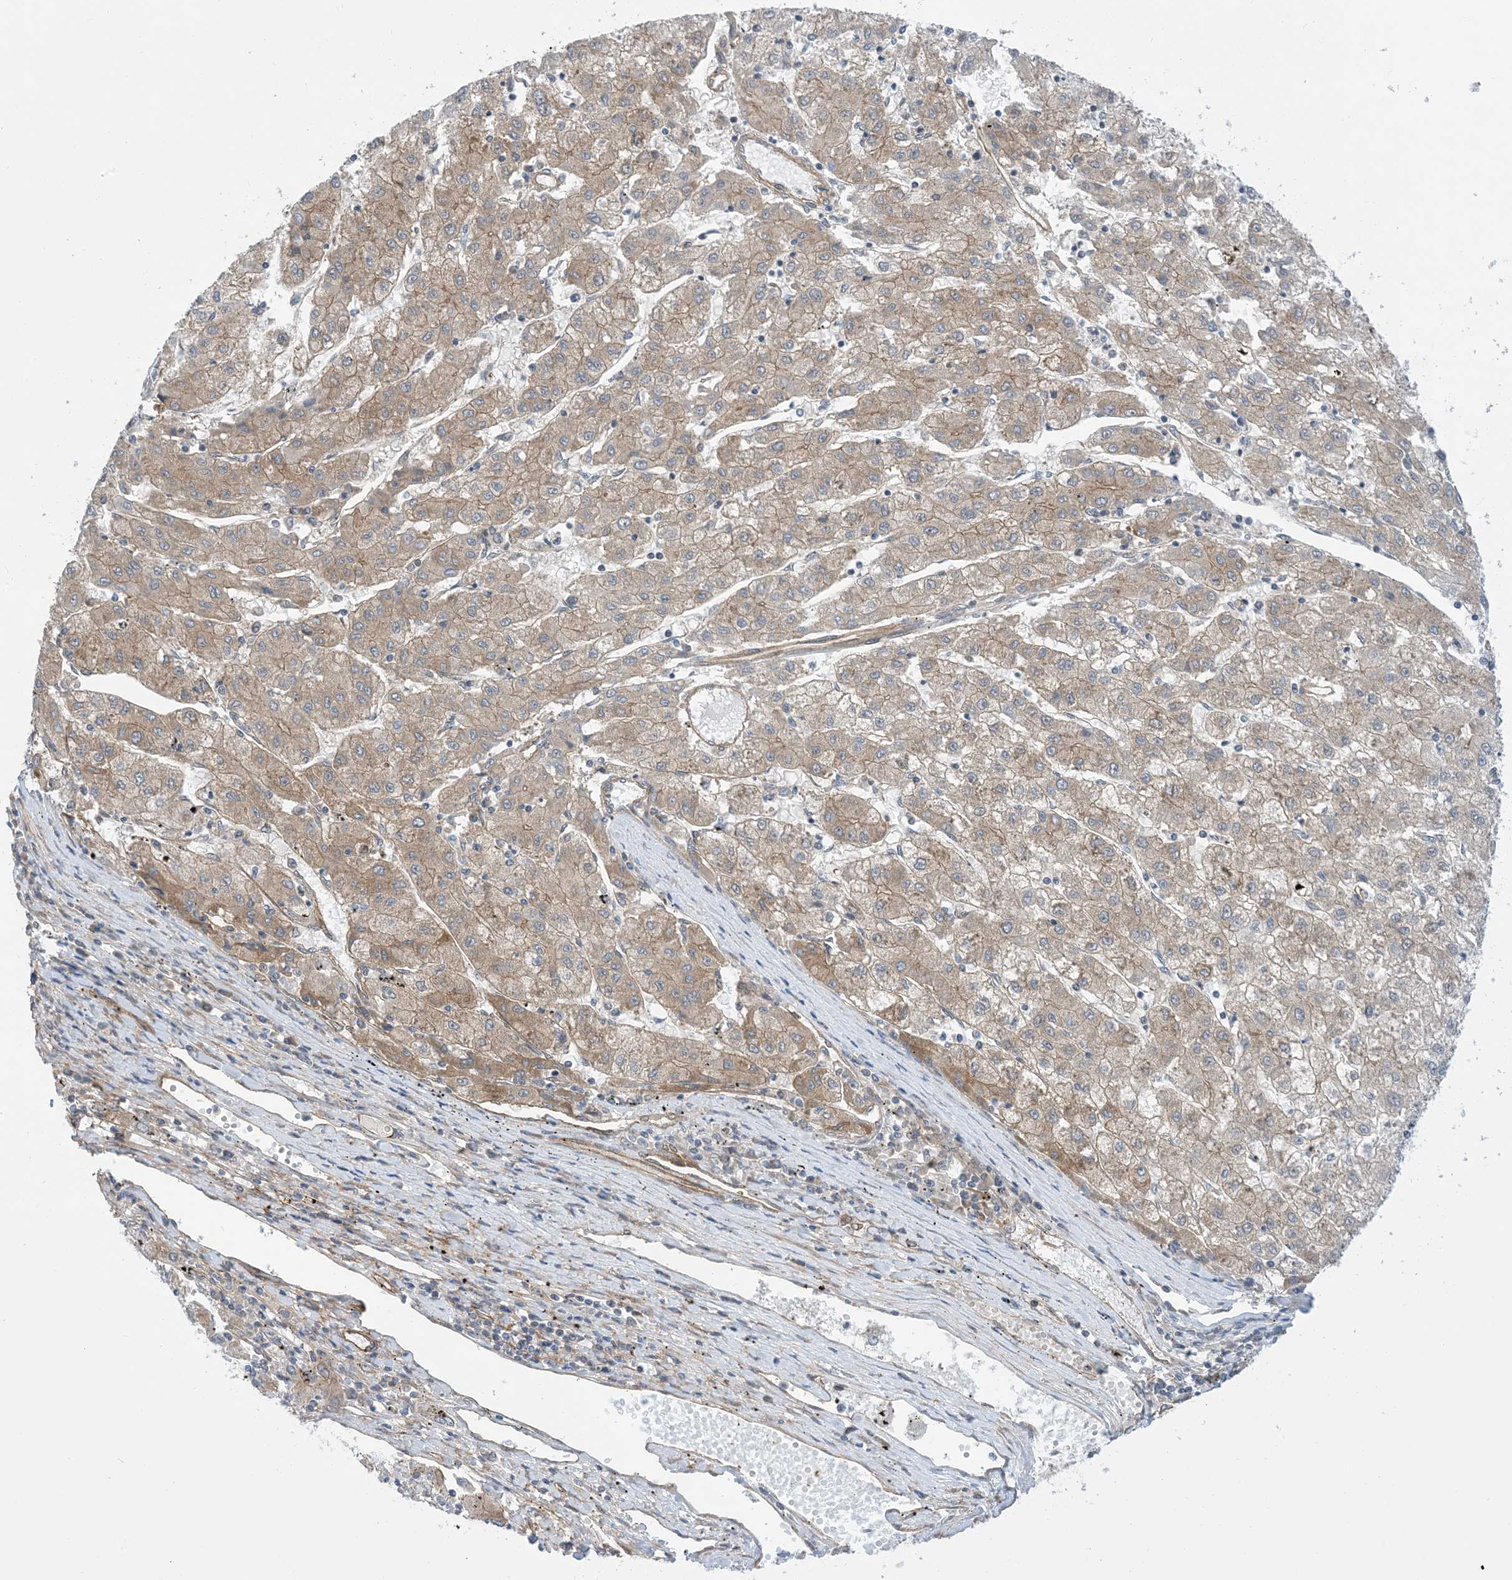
{"staining": {"intensity": "weak", "quantity": ">75%", "location": "cytoplasmic/membranous"}, "tissue": "liver cancer", "cell_type": "Tumor cells", "image_type": "cancer", "snomed": [{"axis": "morphology", "description": "Carcinoma, Hepatocellular, NOS"}, {"axis": "topography", "description": "Liver"}], "caption": "A micrograph of human liver cancer (hepatocellular carcinoma) stained for a protein shows weak cytoplasmic/membranous brown staining in tumor cells.", "gene": "EHBP1", "patient": {"sex": "male", "age": 72}}